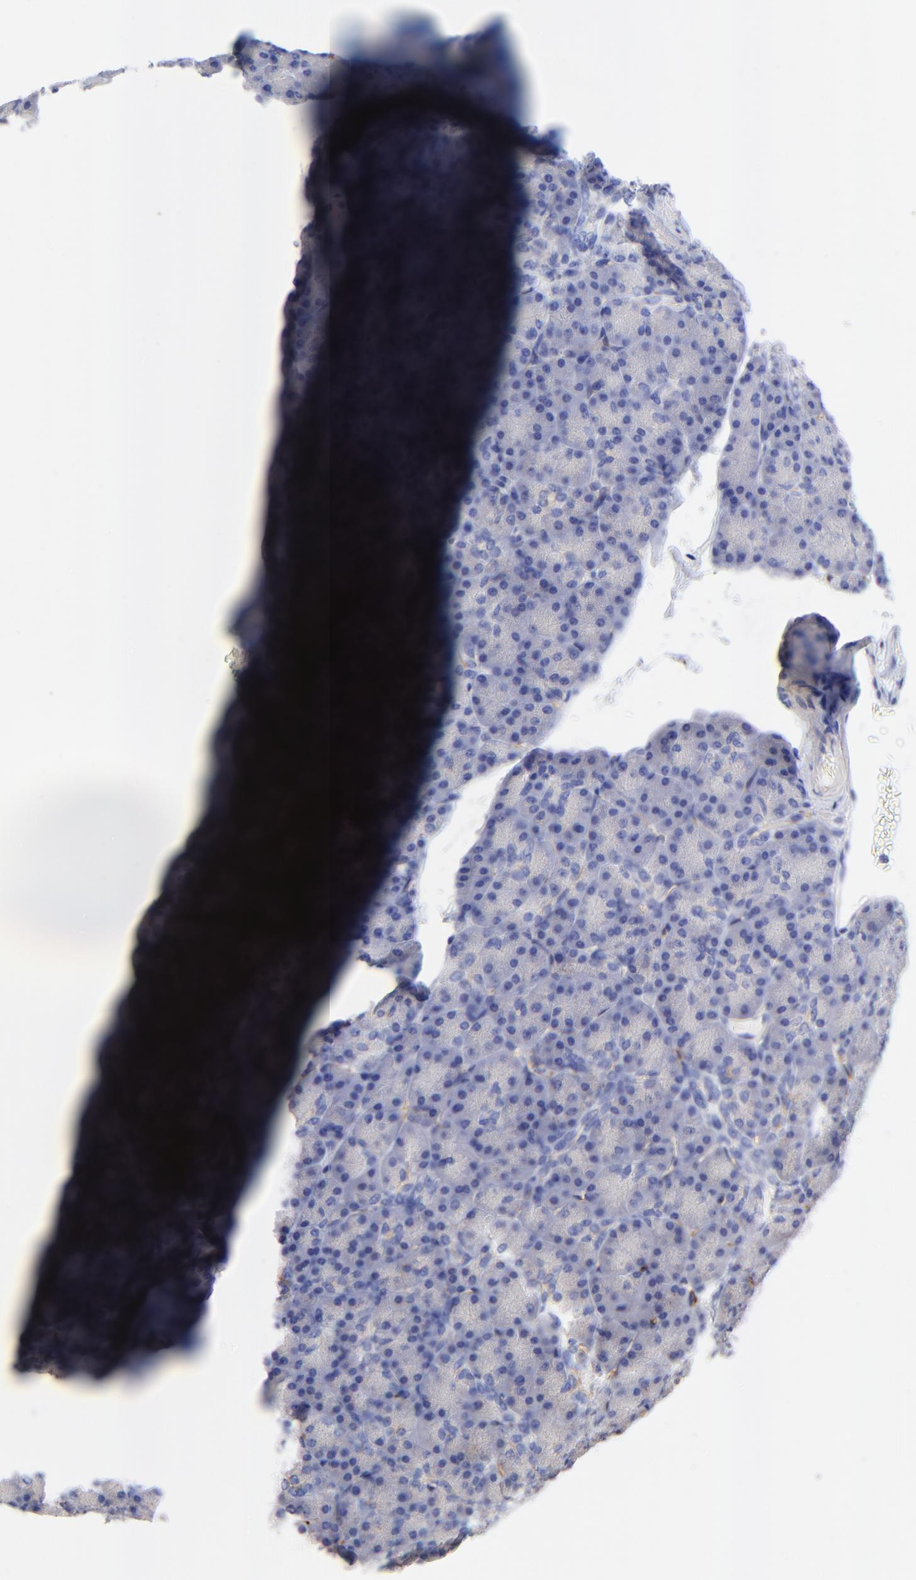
{"staining": {"intensity": "negative", "quantity": "none", "location": "none"}, "tissue": "pancreas", "cell_type": "Exocrine glandular cells", "image_type": "normal", "snomed": [{"axis": "morphology", "description": "Normal tissue, NOS"}, {"axis": "topography", "description": "Pancreas"}], "caption": "Pancreas was stained to show a protein in brown. There is no significant staining in exocrine glandular cells. Brightfield microscopy of immunohistochemistry stained with DAB (3,3'-diaminobenzidine) (brown) and hematoxylin (blue), captured at high magnification.", "gene": "SLC44A2", "patient": {"sex": "female", "age": 43}}